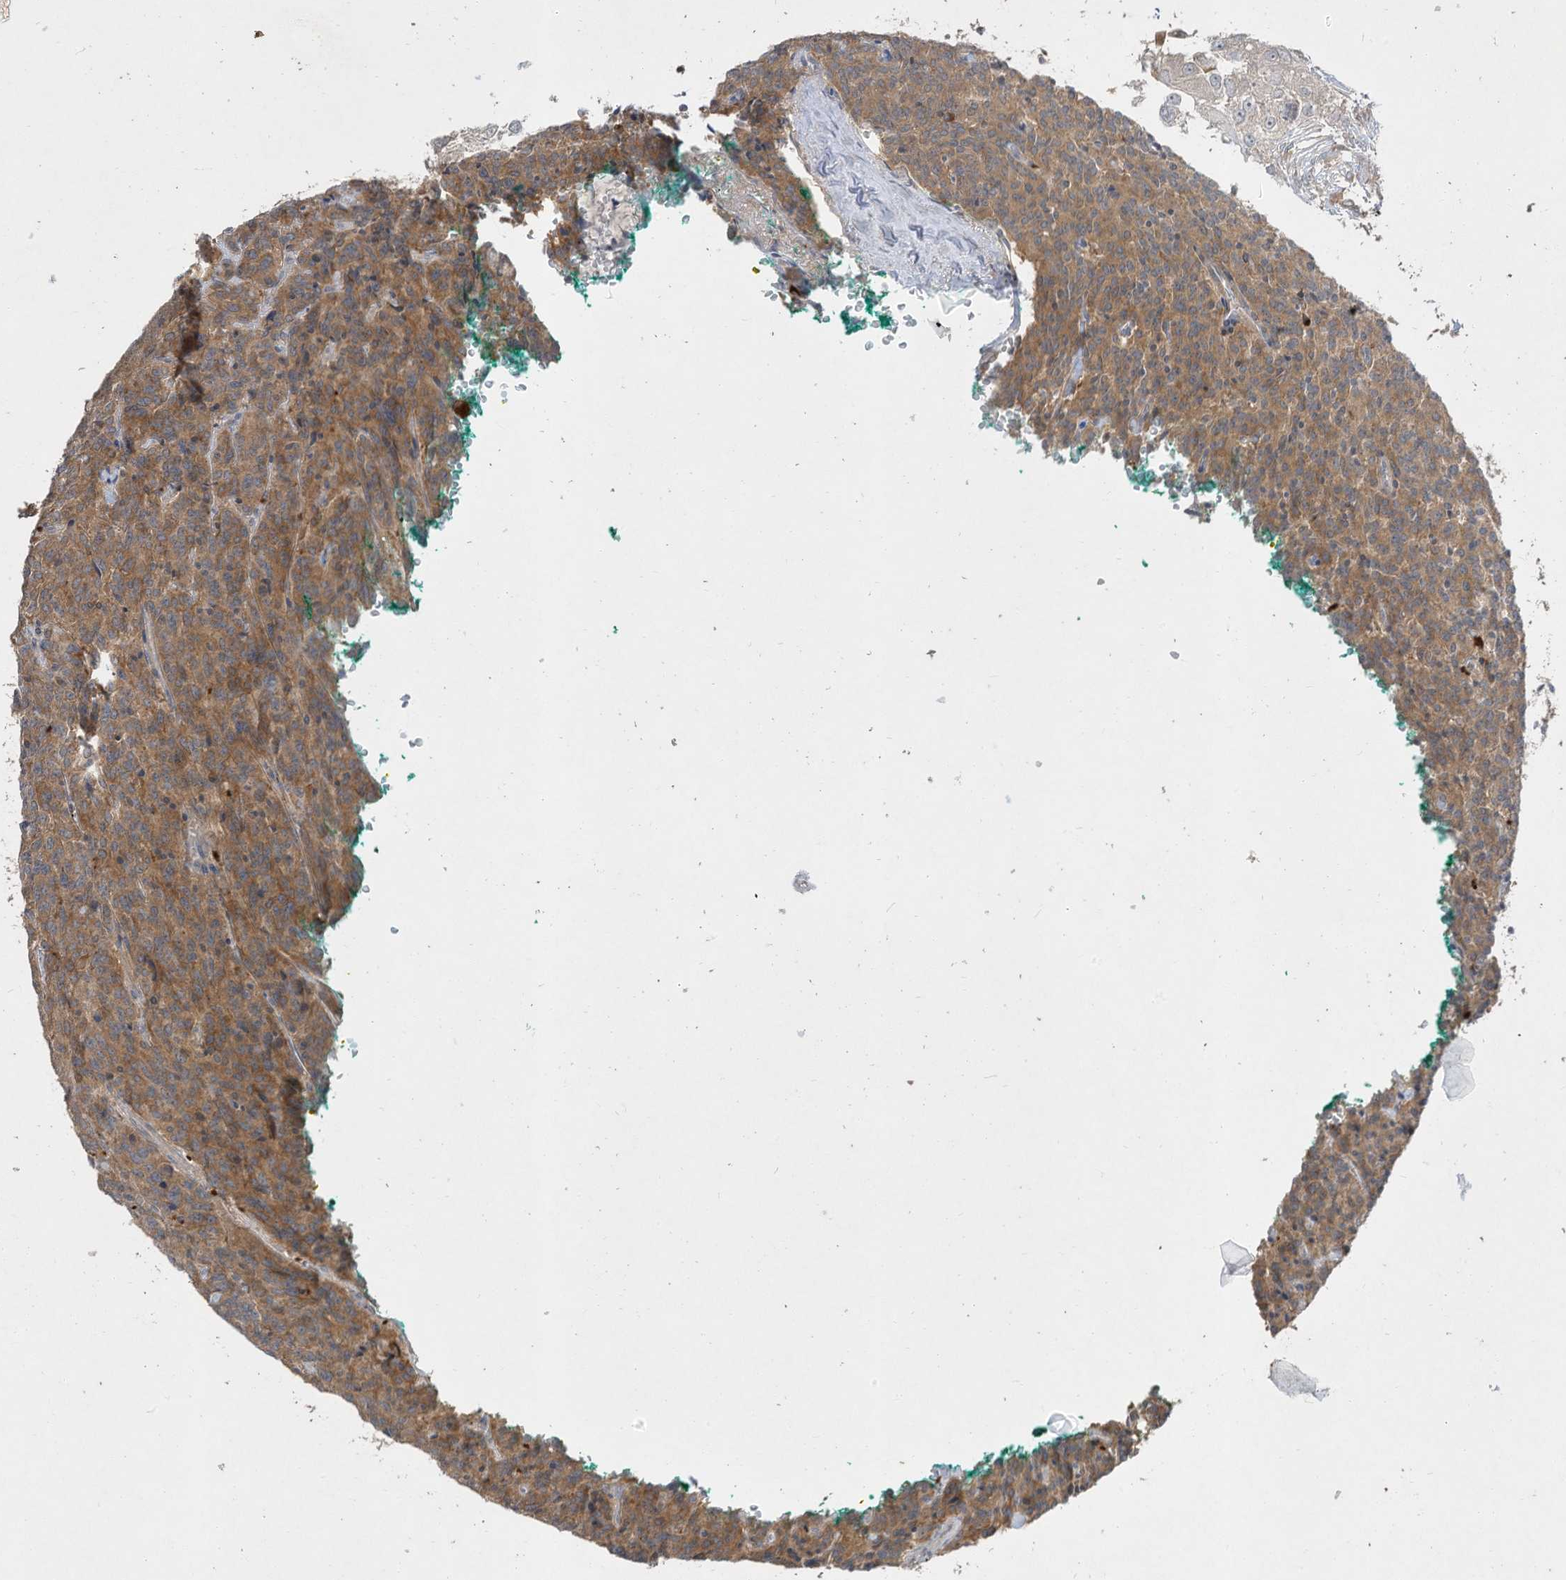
{"staining": {"intensity": "moderate", "quantity": ">75%", "location": "cytoplasmic/membranous"}, "tissue": "carcinoid", "cell_type": "Tumor cells", "image_type": "cancer", "snomed": [{"axis": "morphology", "description": "Carcinoid, malignant, NOS"}, {"axis": "topography", "description": "Lung"}], "caption": "Brown immunohistochemical staining in human carcinoid shows moderate cytoplasmic/membranous expression in about >75% of tumor cells.", "gene": "LDAH", "patient": {"sex": "female", "age": 46}}